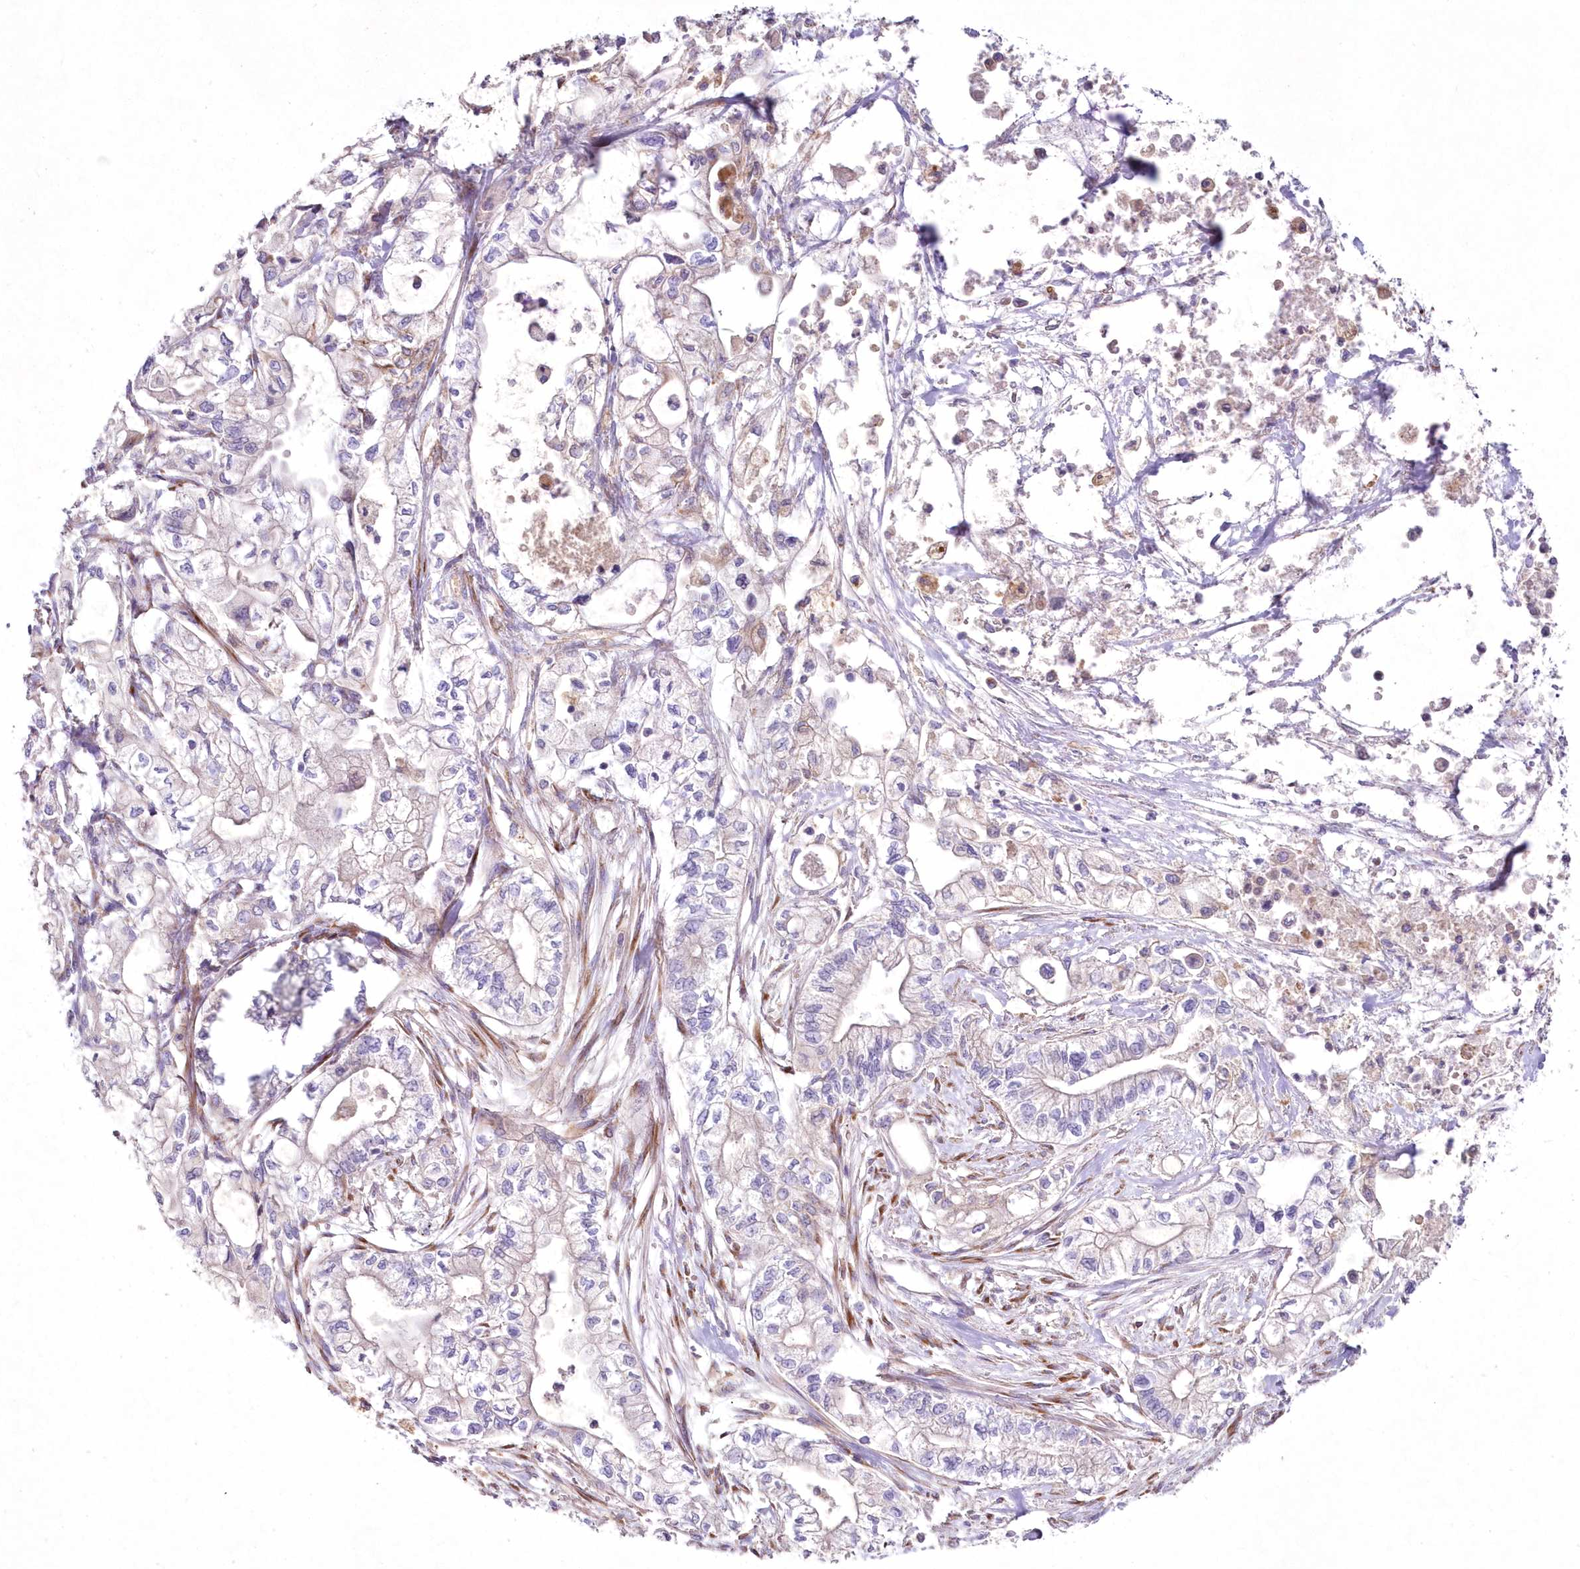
{"staining": {"intensity": "weak", "quantity": "<25%", "location": "cytoplasmic/membranous"}, "tissue": "pancreatic cancer", "cell_type": "Tumor cells", "image_type": "cancer", "snomed": [{"axis": "morphology", "description": "Adenocarcinoma, NOS"}, {"axis": "topography", "description": "Pancreas"}], "caption": "High magnification brightfield microscopy of pancreatic cancer stained with DAB (3,3'-diaminobenzidine) (brown) and counterstained with hematoxylin (blue): tumor cells show no significant staining.", "gene": "ARFGEF3", "patient": {"sex": "male", "age": 79}}